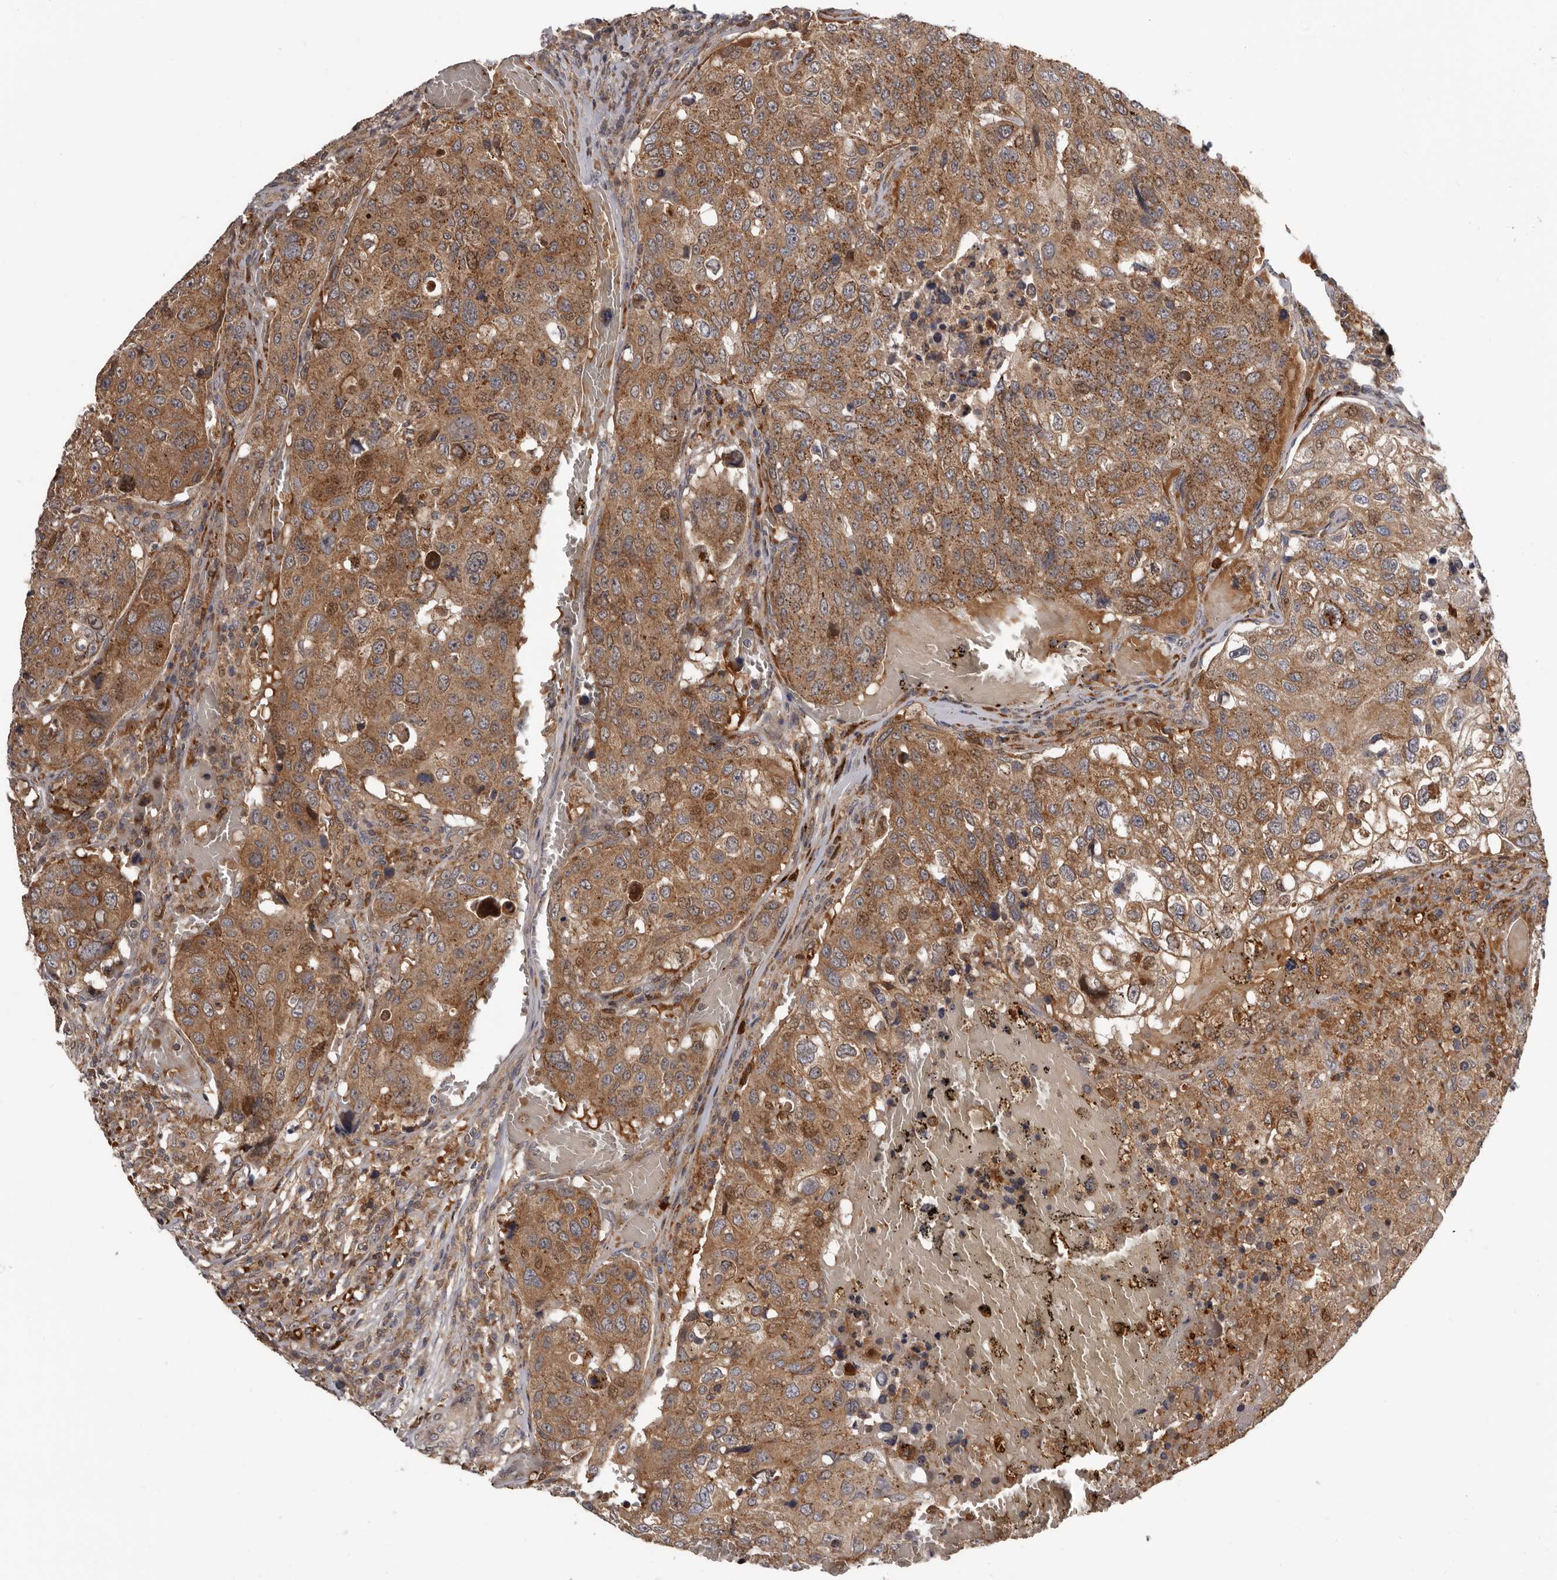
{"staining": {"intensity": "moderate", "quantity": ">75%", "location": "cytoplasmic/membranous"}, "tissue": "urothelial cancer", "cell_type": "Tumor cells", "image_type": "cancer", "snomed": [{"axis": "morphology", "description": "Urothelial carcinoma, High grade"}, {"axis": "topography", "description": "Lymph node"}, {"axis": "topography", "description": "Urinary bladder"}], "caption": "The image shows staining of urothelial cancer, revealing moderate cytoplasmic/membranous protein expression (brown color) within tumor cells.", "gene": "FGFR4", "patient": {"sex": "male", "age": 51}}